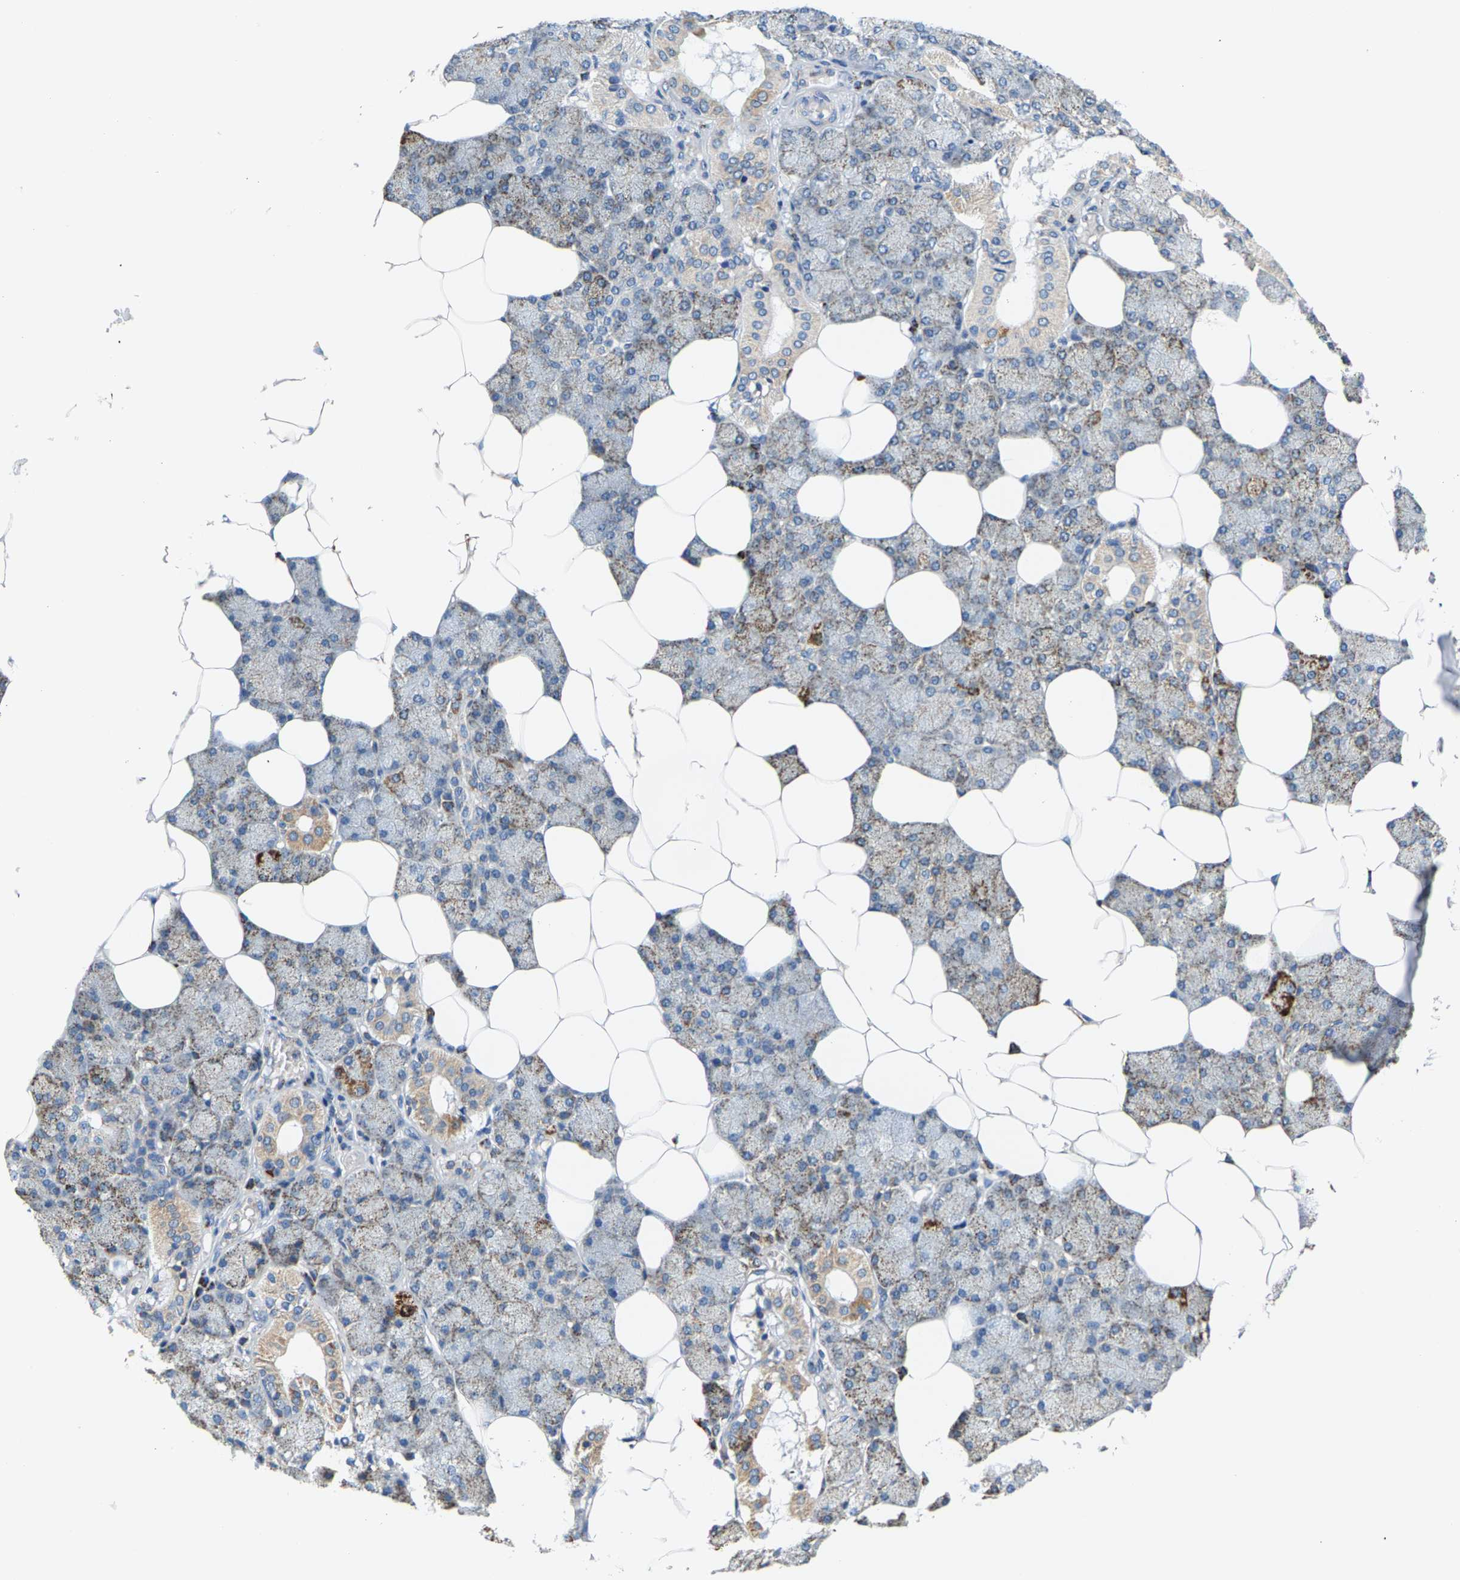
{"staining": {"intensity": "moderate", "quantity": "<25%", "location": "cytoplasmic/membranous"}, "tissue": "salivary gland", "cell_type": "Glandular cells", "image_type": "normal", "snomed": [{"axis": "morphology", "description": "Normal tissue, NOS"}, {"axis": "topography", "description": "Salivary gland"}], "caption": "This micrograph reveals IHC staining of unremarkable salivary gland, with low moderate cytoplasmic/membranous positivity in approximately <25% of glandular cells.", "gene": "SHMT2", "patient": {"sex": "male", "age": 62}}